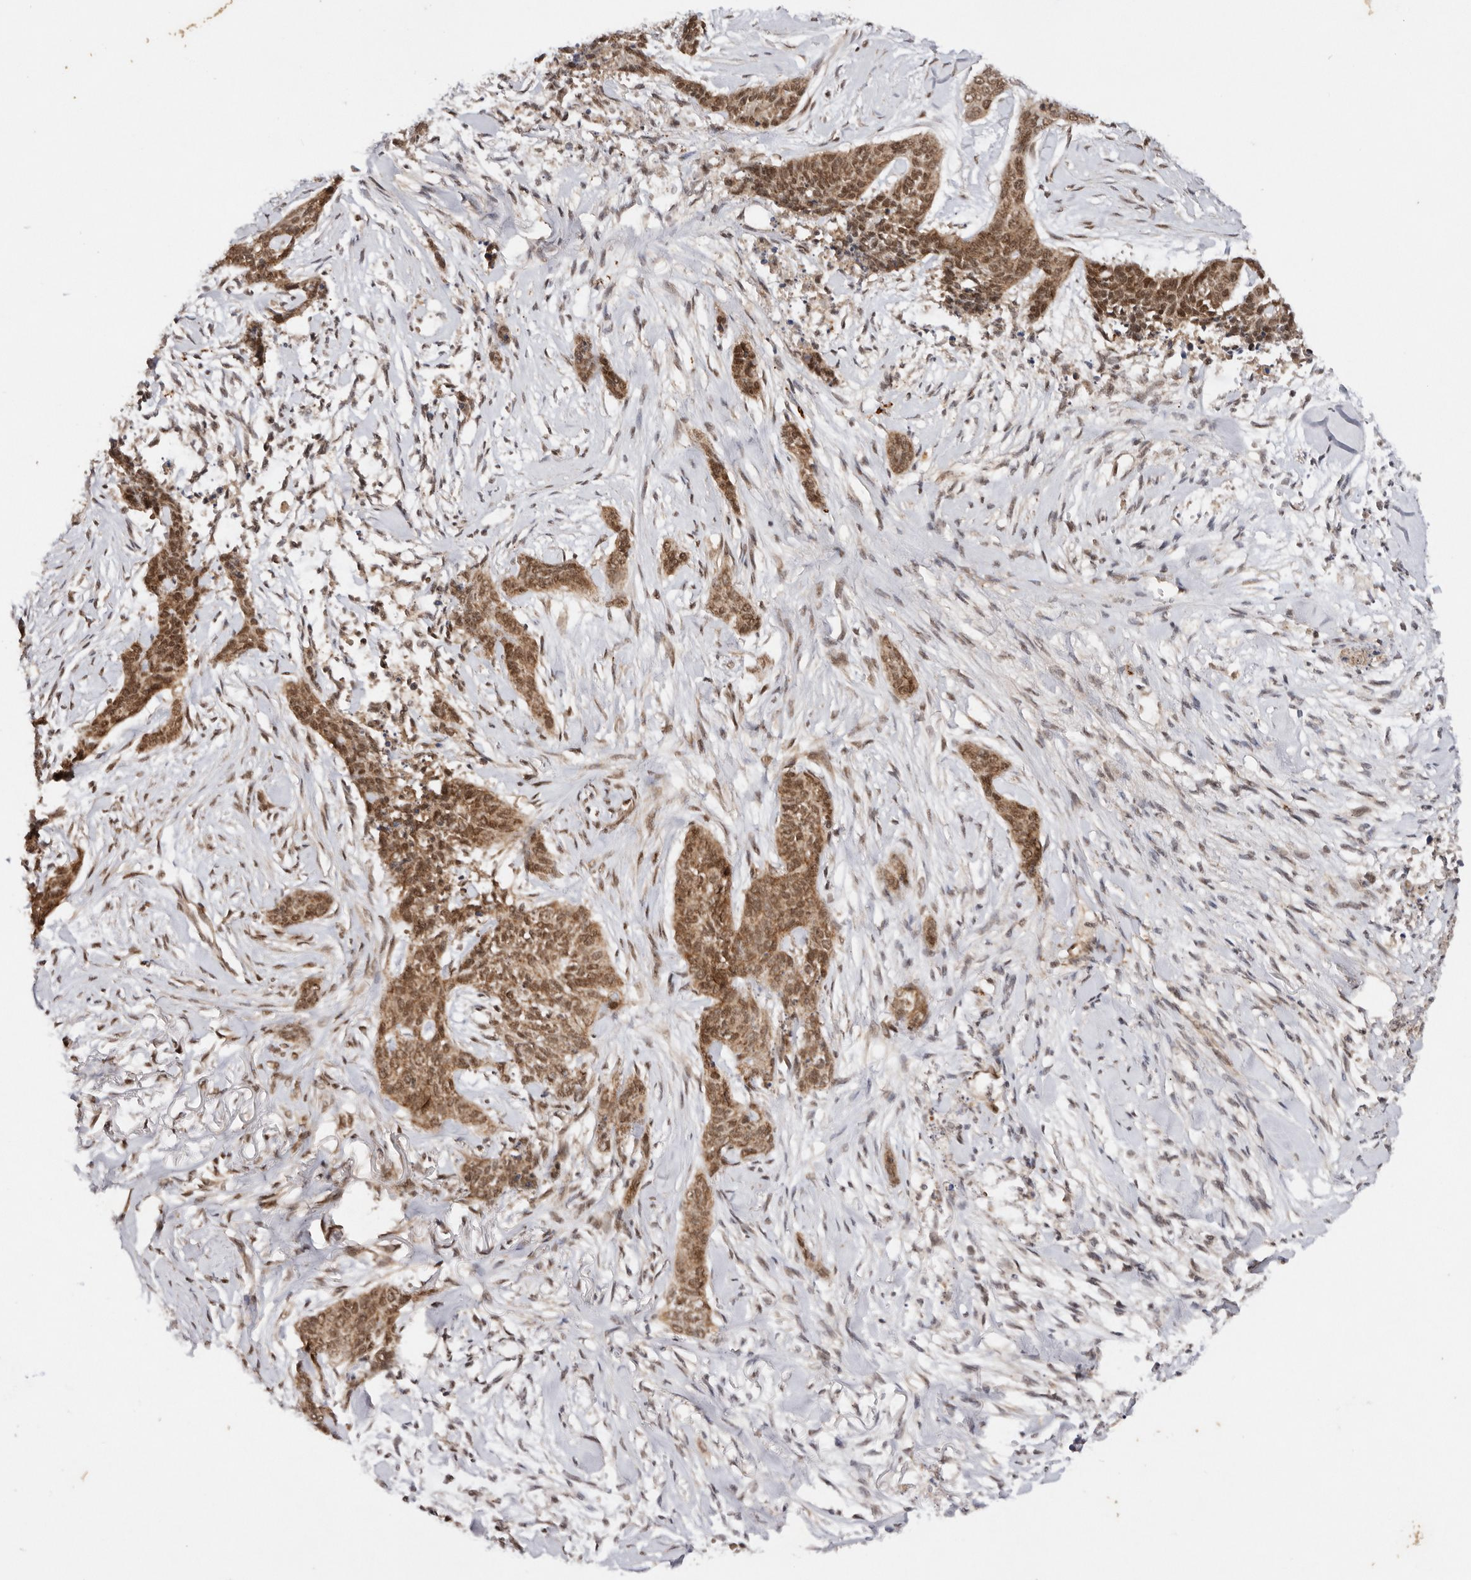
{"staining": {"intensity": "moderate", "quantity": ">75%", "location": "cytoplasmic/membranous,nuclear"}, "tissue": "skin cancer", "cell_type": "Tumor cells", "image_type": "cancer", "snomed": [{"axis": "morphology", "description": "Basal cell carcinoma"}, {"axis": "topography", "description": "Skin"}], "caption": "Brown immunohistochemical staining in skin cancer (basal cell carcinoma) demonstrates moderate cytoplasmic/membranous and nuclear positivity in approximately >75% of tumor cells. The protein is stained brown, and the nuclei are stained in blue (DAB (3,3'-diaminobenzidine) IHC with brightfield microscopy, high magnification).", "gene": "TARS2", "patient": {"sex": "female", "age": 64}}